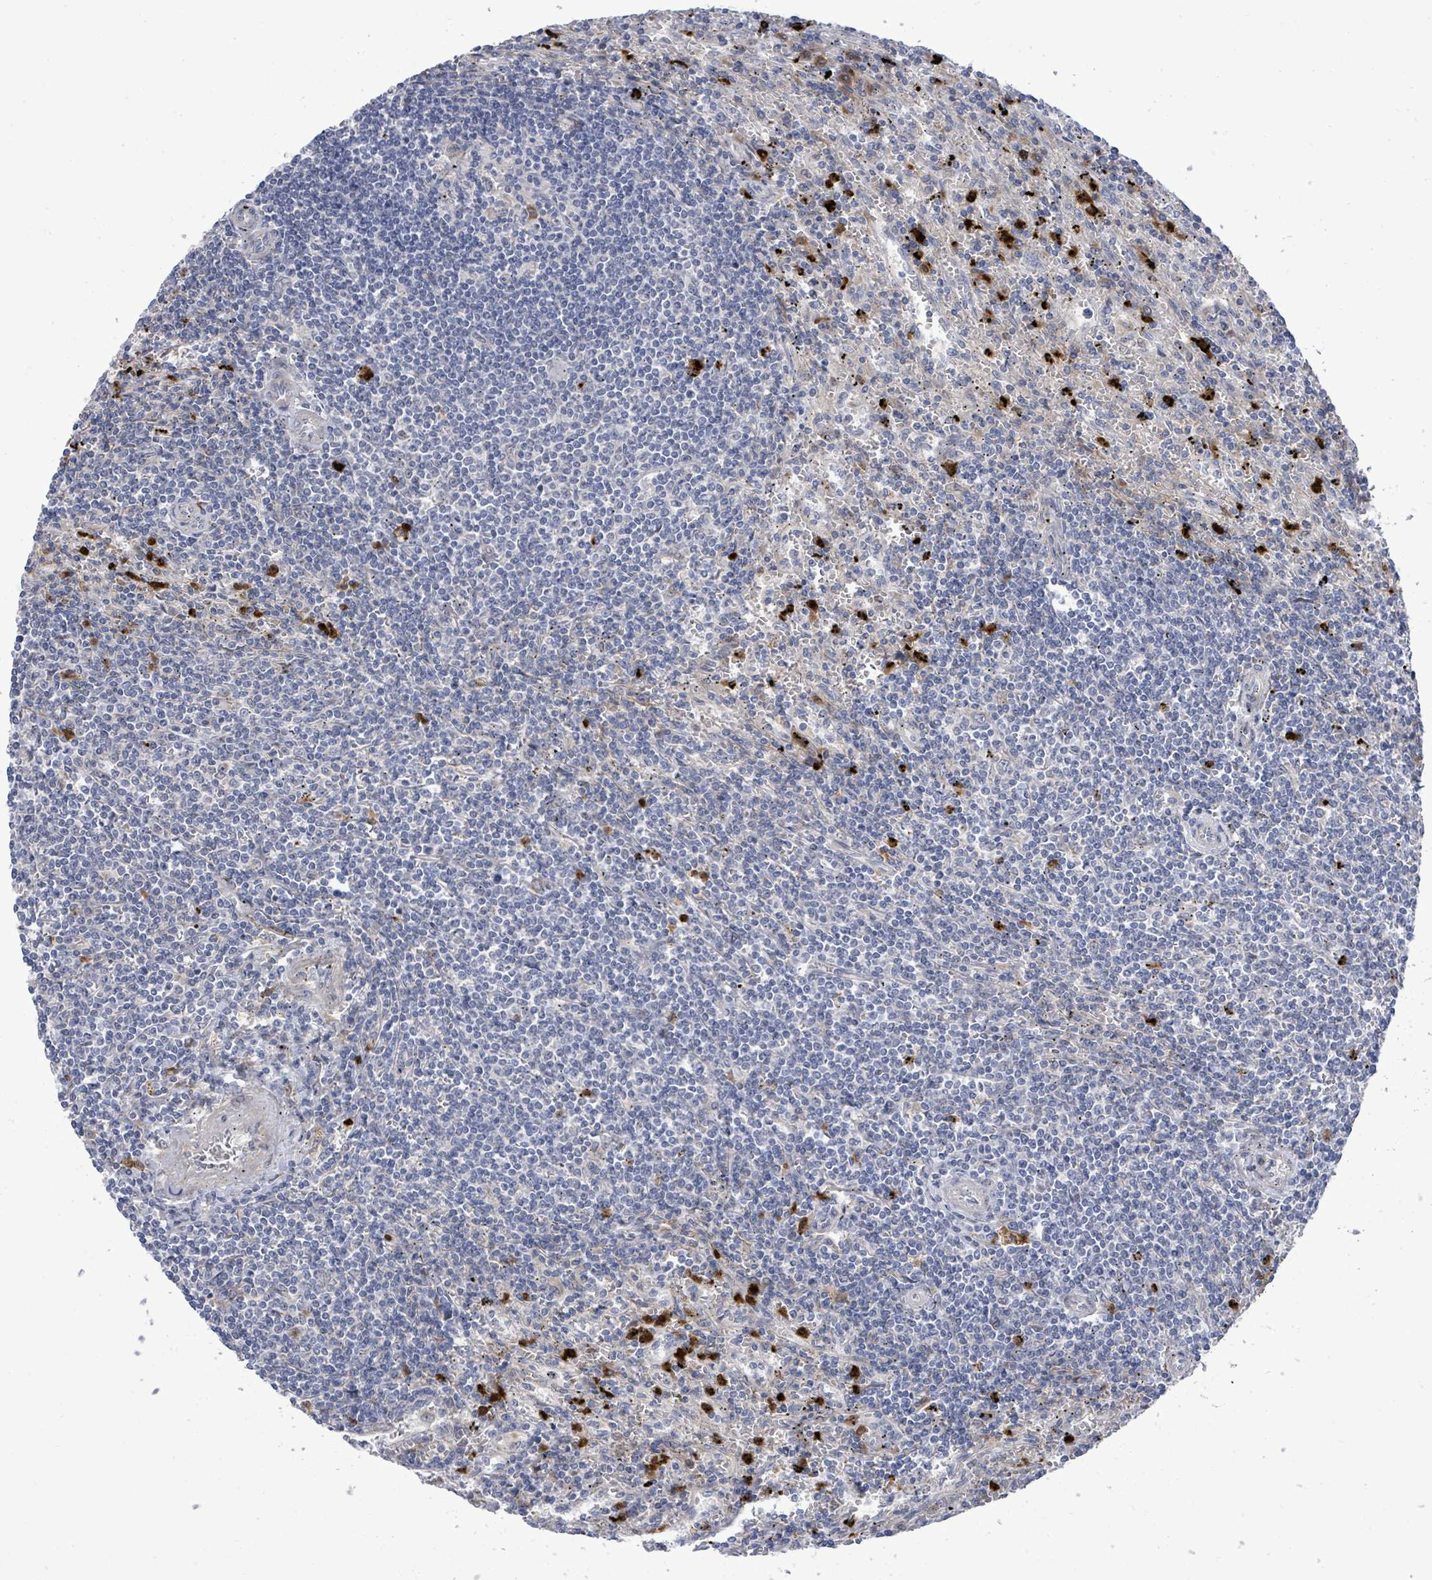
{"staining": {"intensity": "negative", "quantity": "none", "location": "none"}, "tissue": "lymphoma", "cell_type": "Tumor cells", "image_type": "cancer", "snomed": [{"axis": "morphology", "description": "Malignant lymphoma, non-Hodgkin's type, Low grade"}, {"axis": "topography", "description": "Spleen"}], "caption": "An image of human lymphoma is negative for staining in tumor cells.", "gene": "SAR1A", "patient": {"sex": "male", "age": 76}}